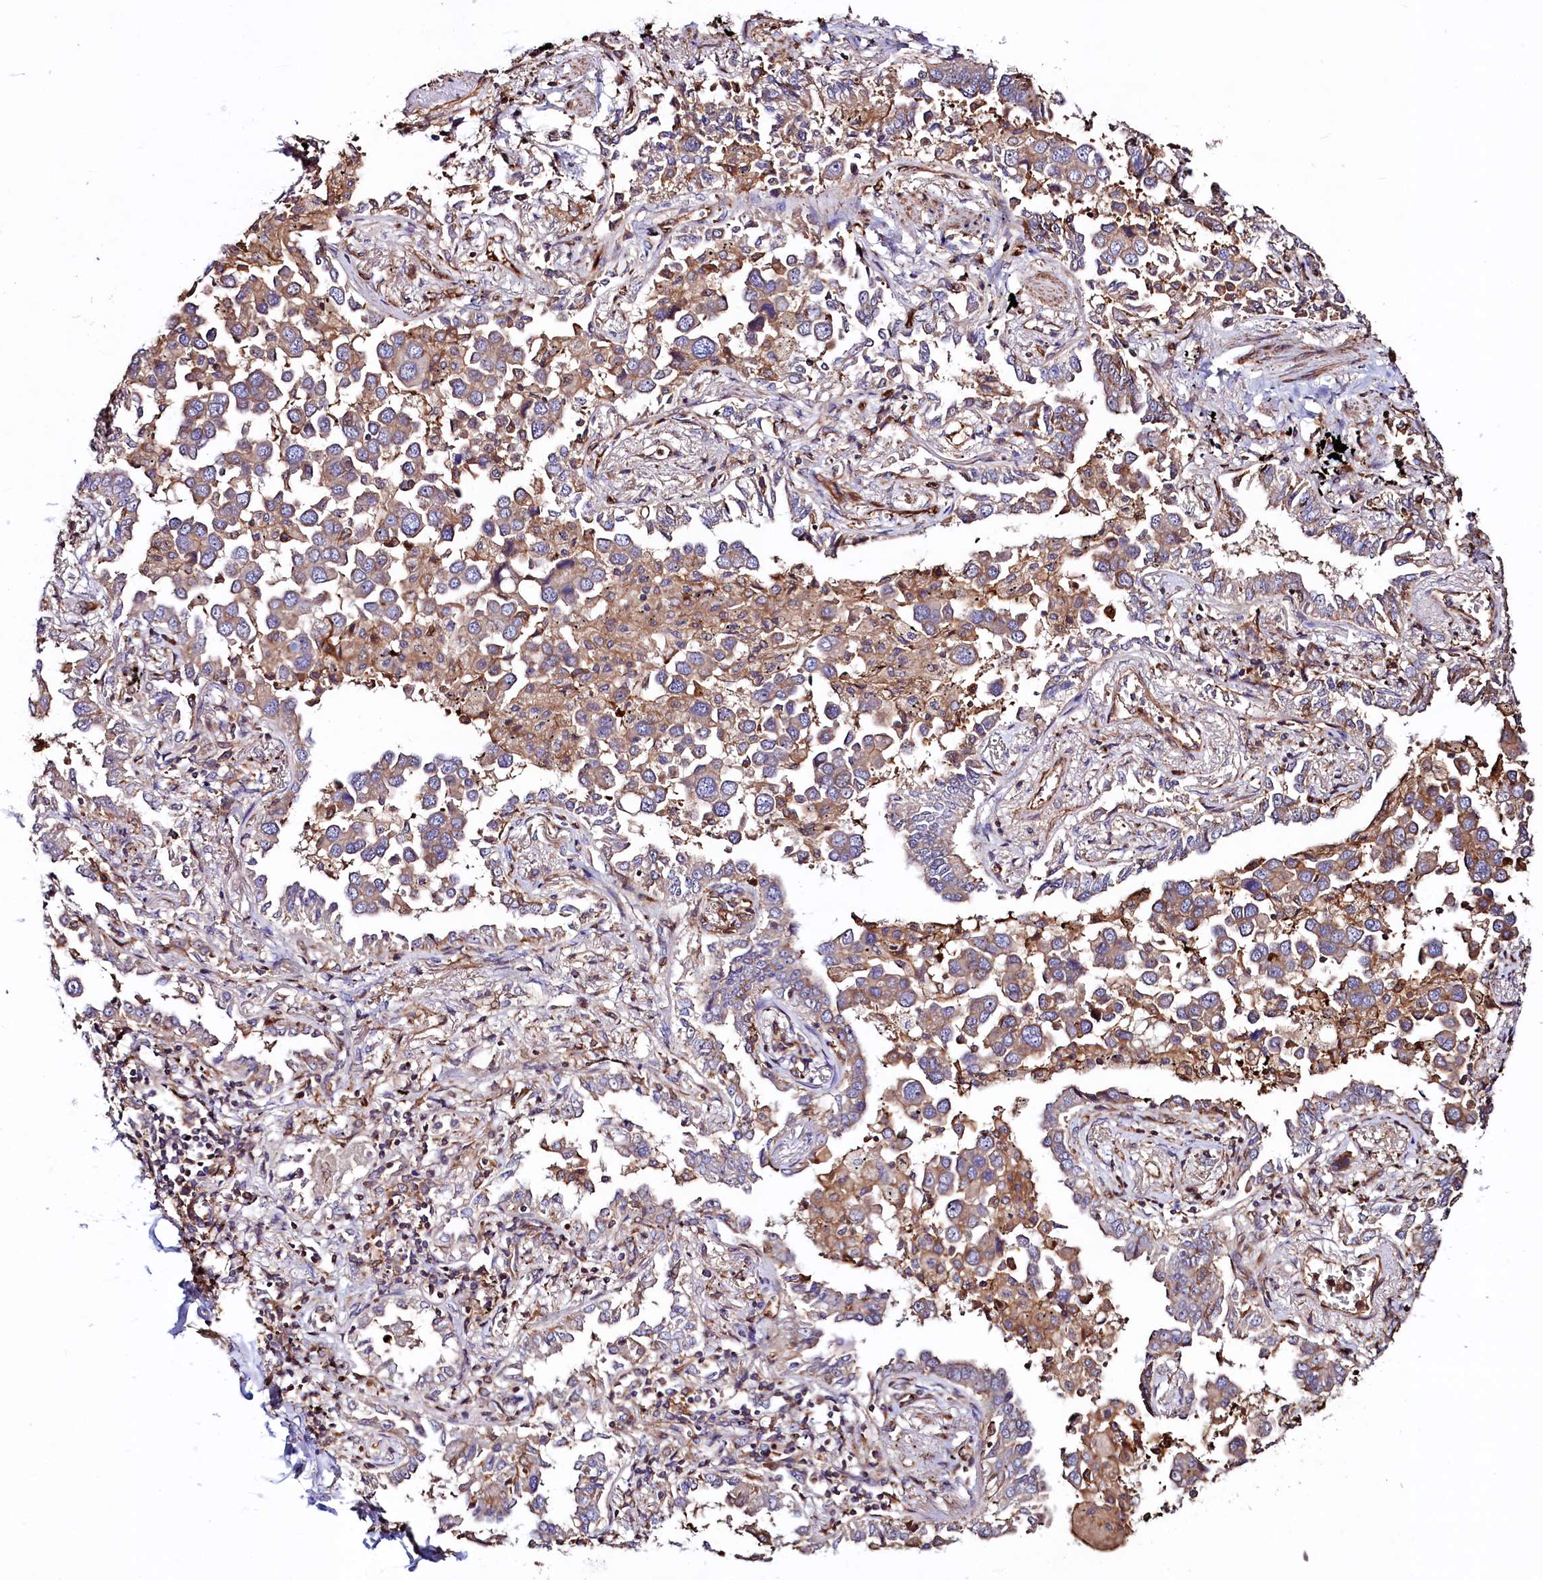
{"staining": {"intensity": "moderate", "quantity": "<25%", "location": "cytoplasmic/membranous"}, "tissue": "lung cancer", "cell_type": "Tumor cells", "image_type": "cancer", "snomed": [{"axis": "morphology", "description": "Adenocarcinoma, NOS"}, {"axis": "topography", "description": "Lung"}], "caption": "Human lung adenocarcinoma stained with a protein marker demonstrates moderate staining in tumor cells.", "gene": "KLHDC4", "patient": {"sex": "male", "age": 67}}